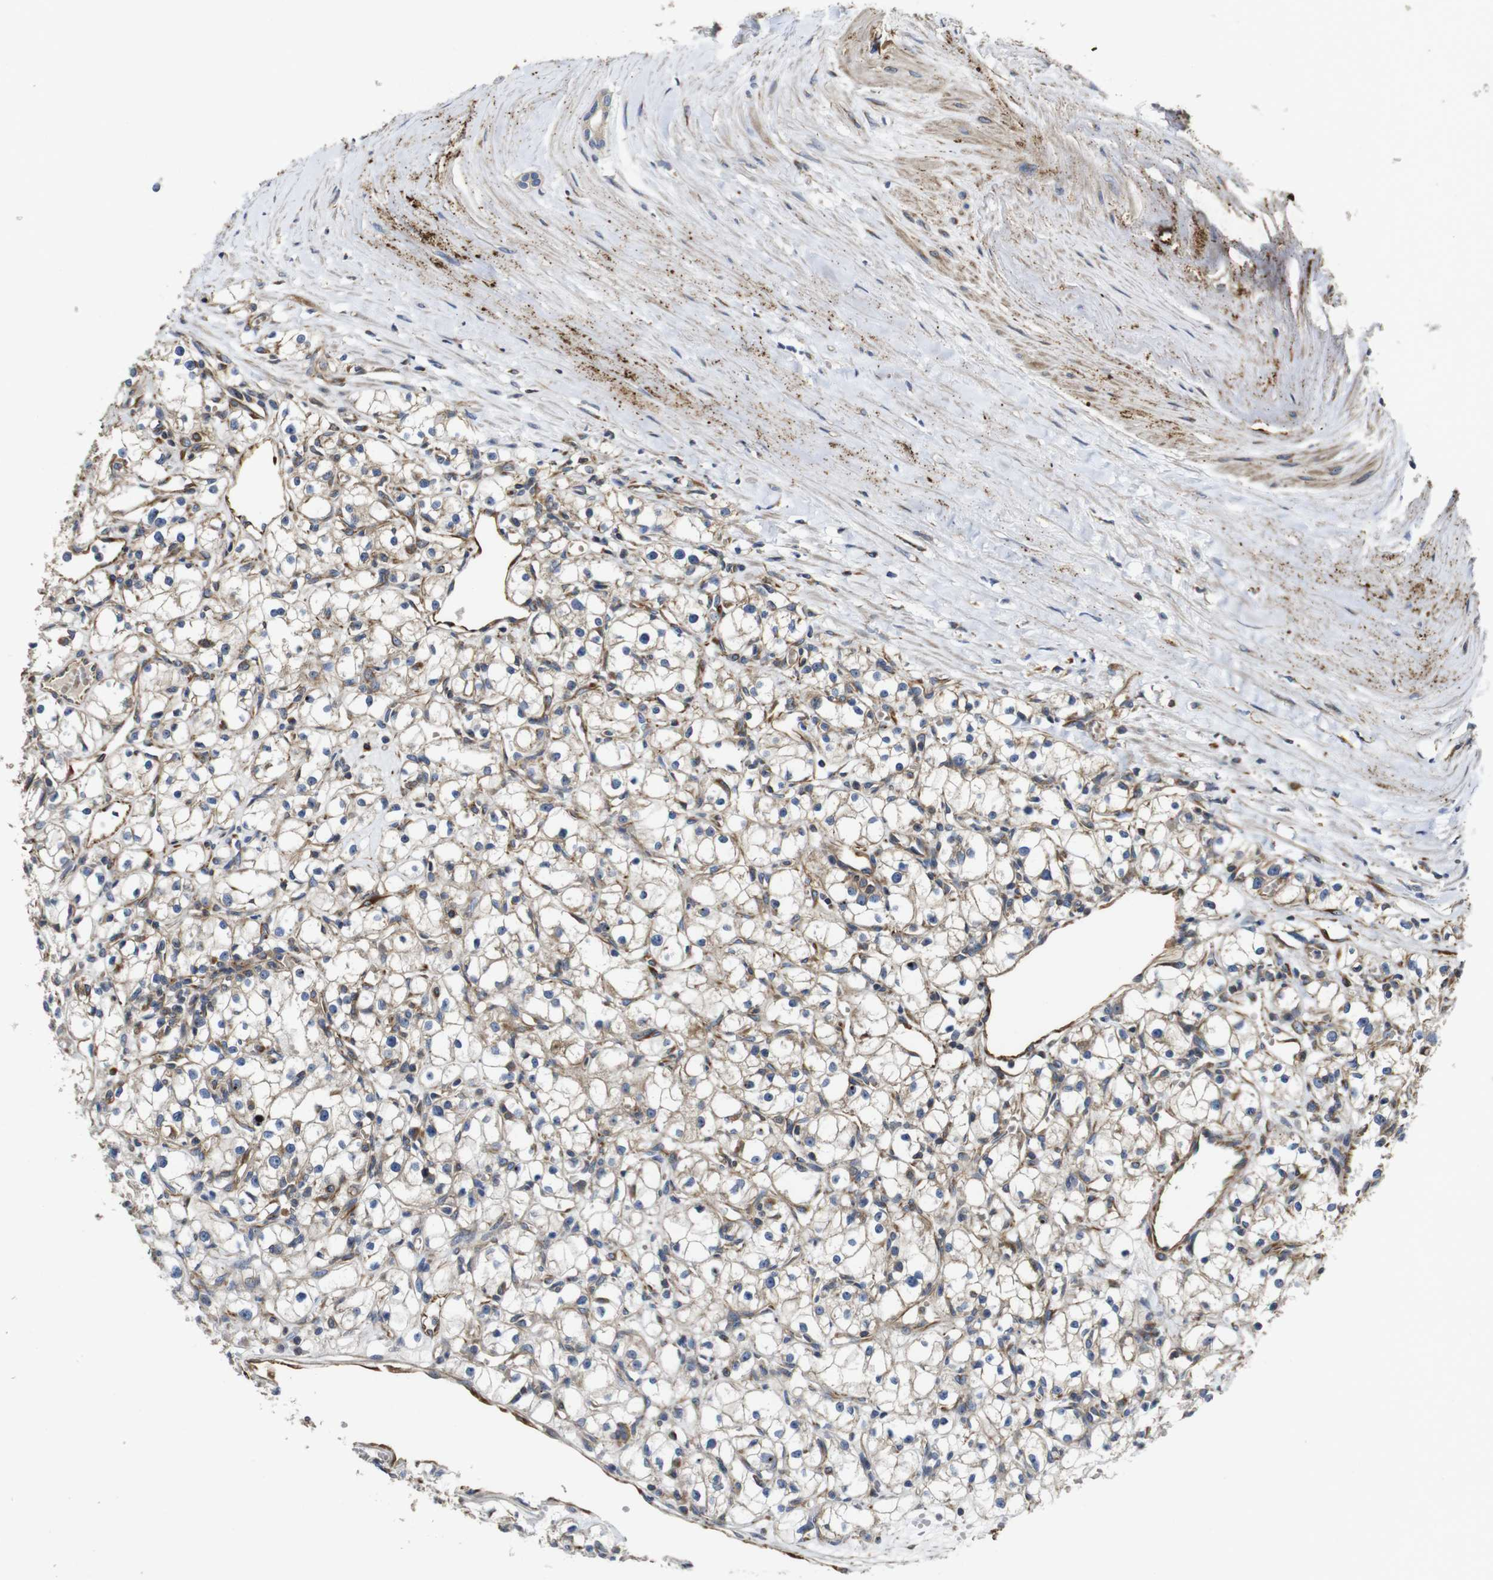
{"staining": {"intensity": "moderate", "quantity": ">75%", "location": "cytoplasmic/membranous"}, "tissue": "renal cancer", "cell_type": "Tumor cells", "image_type": "cancer", "snomed": [{"axis": "morphology", "description": "Adenocarcinoma, NOS"}, {"axis": "topography", "description": "Kidney"}], "caption": "Moderate cytoplasmic/membranous staining for a protein is present in approximately >75% of tumor cells of renal cancer (adenocarcinoma) using IHC.", "gene": "POMK", "patient": {"sex": "male", "age": 56}}